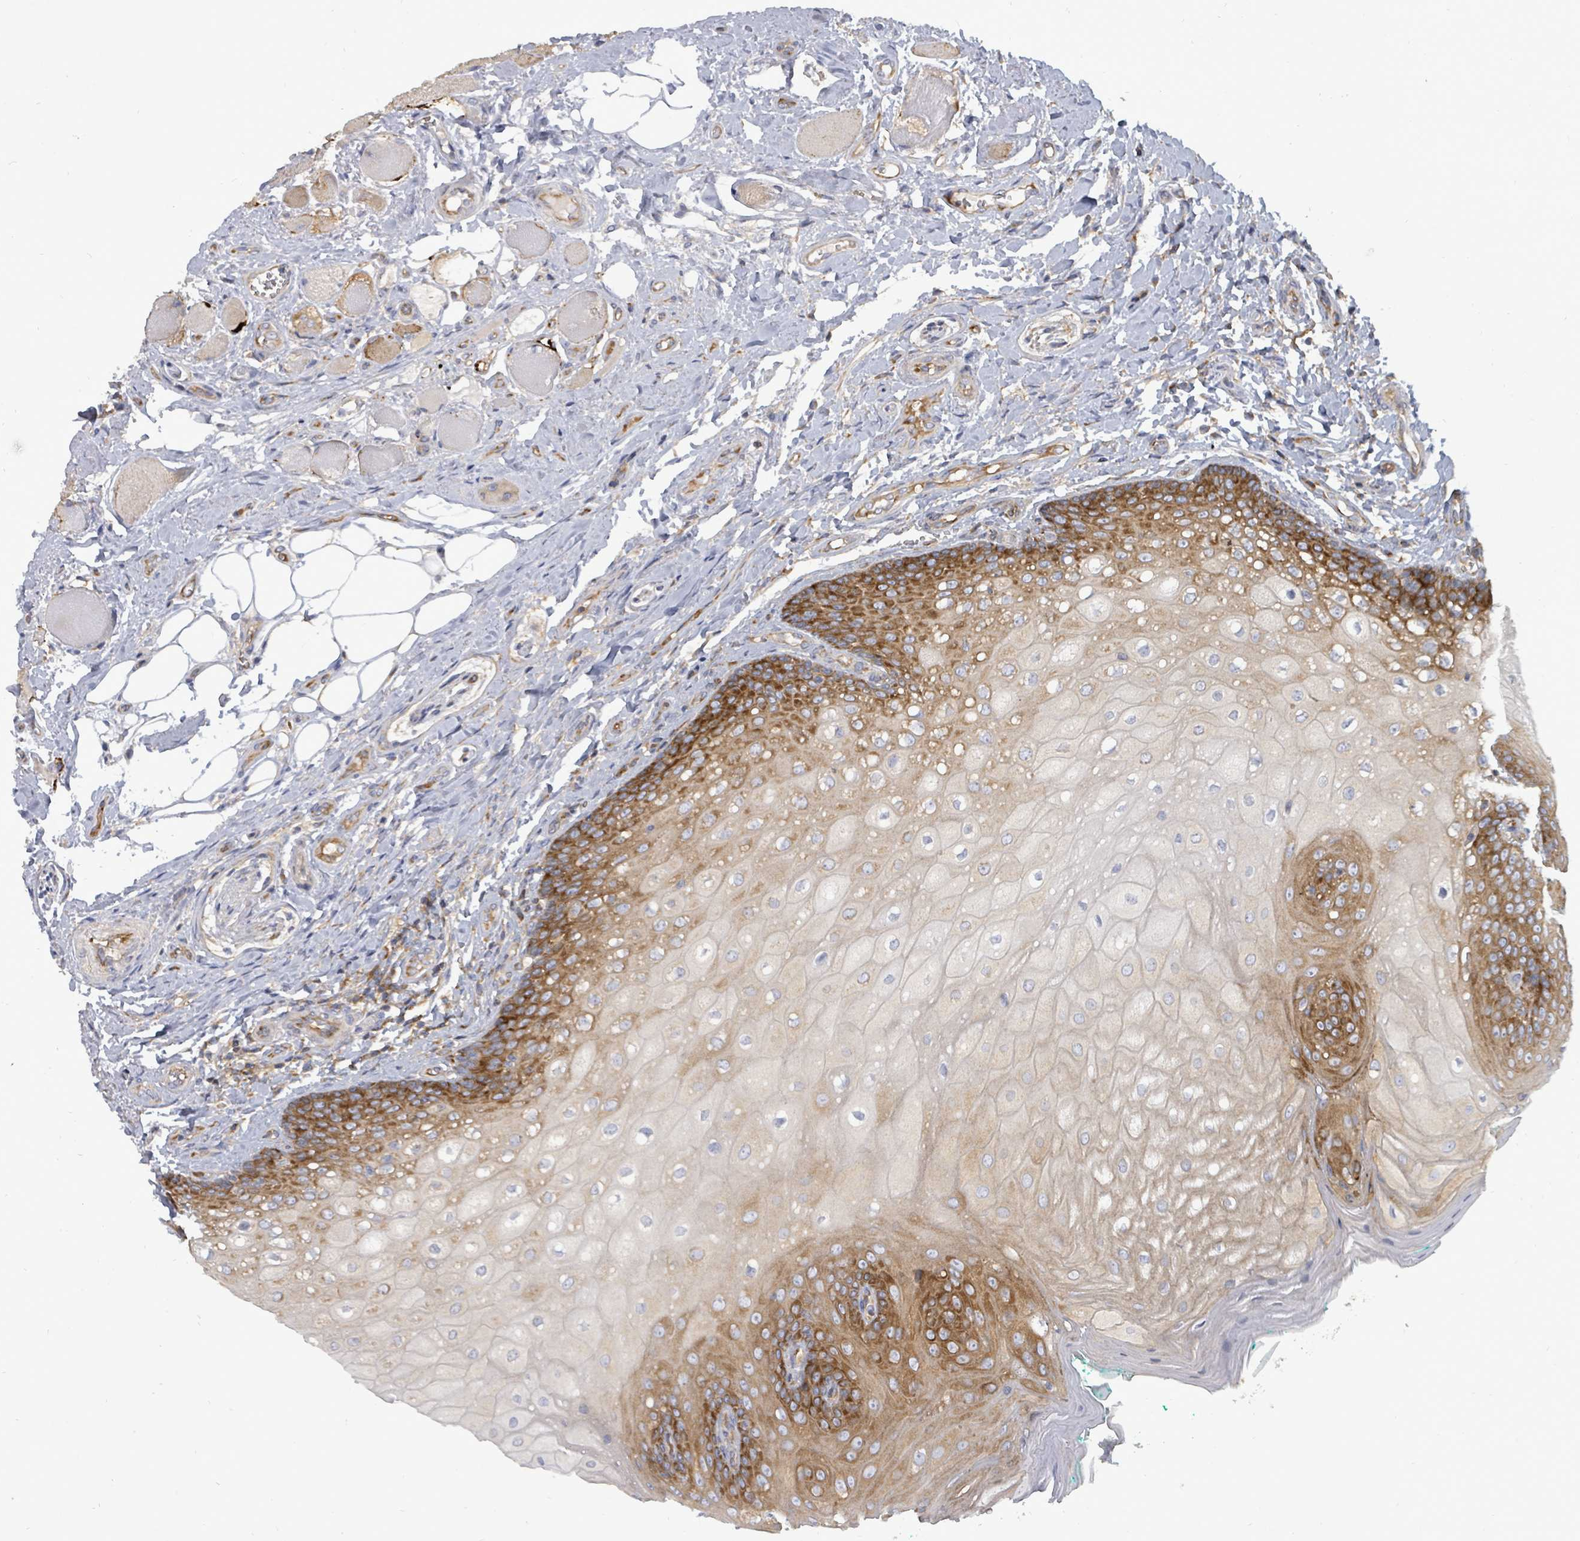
{"staining": {"intensity": "strong", "quantity": "25%-75%", "location": "cytoplasmic/membranous"}, "tissue": "oral mucosa", "cell_type": "Squamous epithelial cells", "image_type": "normal", "snomed": [{"axis": "morphology", "description": "Normal tissue, NOS"}, {"axis": "morphology", "description": "Squamous cell carcinoma, NOS"}, {"axis": "topography", "description": "Oral tissue"}, {"axis": "topography", "description": "Tounge, NOS"}, {"axis": "topography", "description": "Head-Neck"}], "caption": "Squamous epithelial cells display high levels of strong cytoplasmic/membranous expression in about 25%-75% of cells in benign human oral mucosa.", "gene": "EIF3CL", "patient": {"sex": "male", "age": 79}}